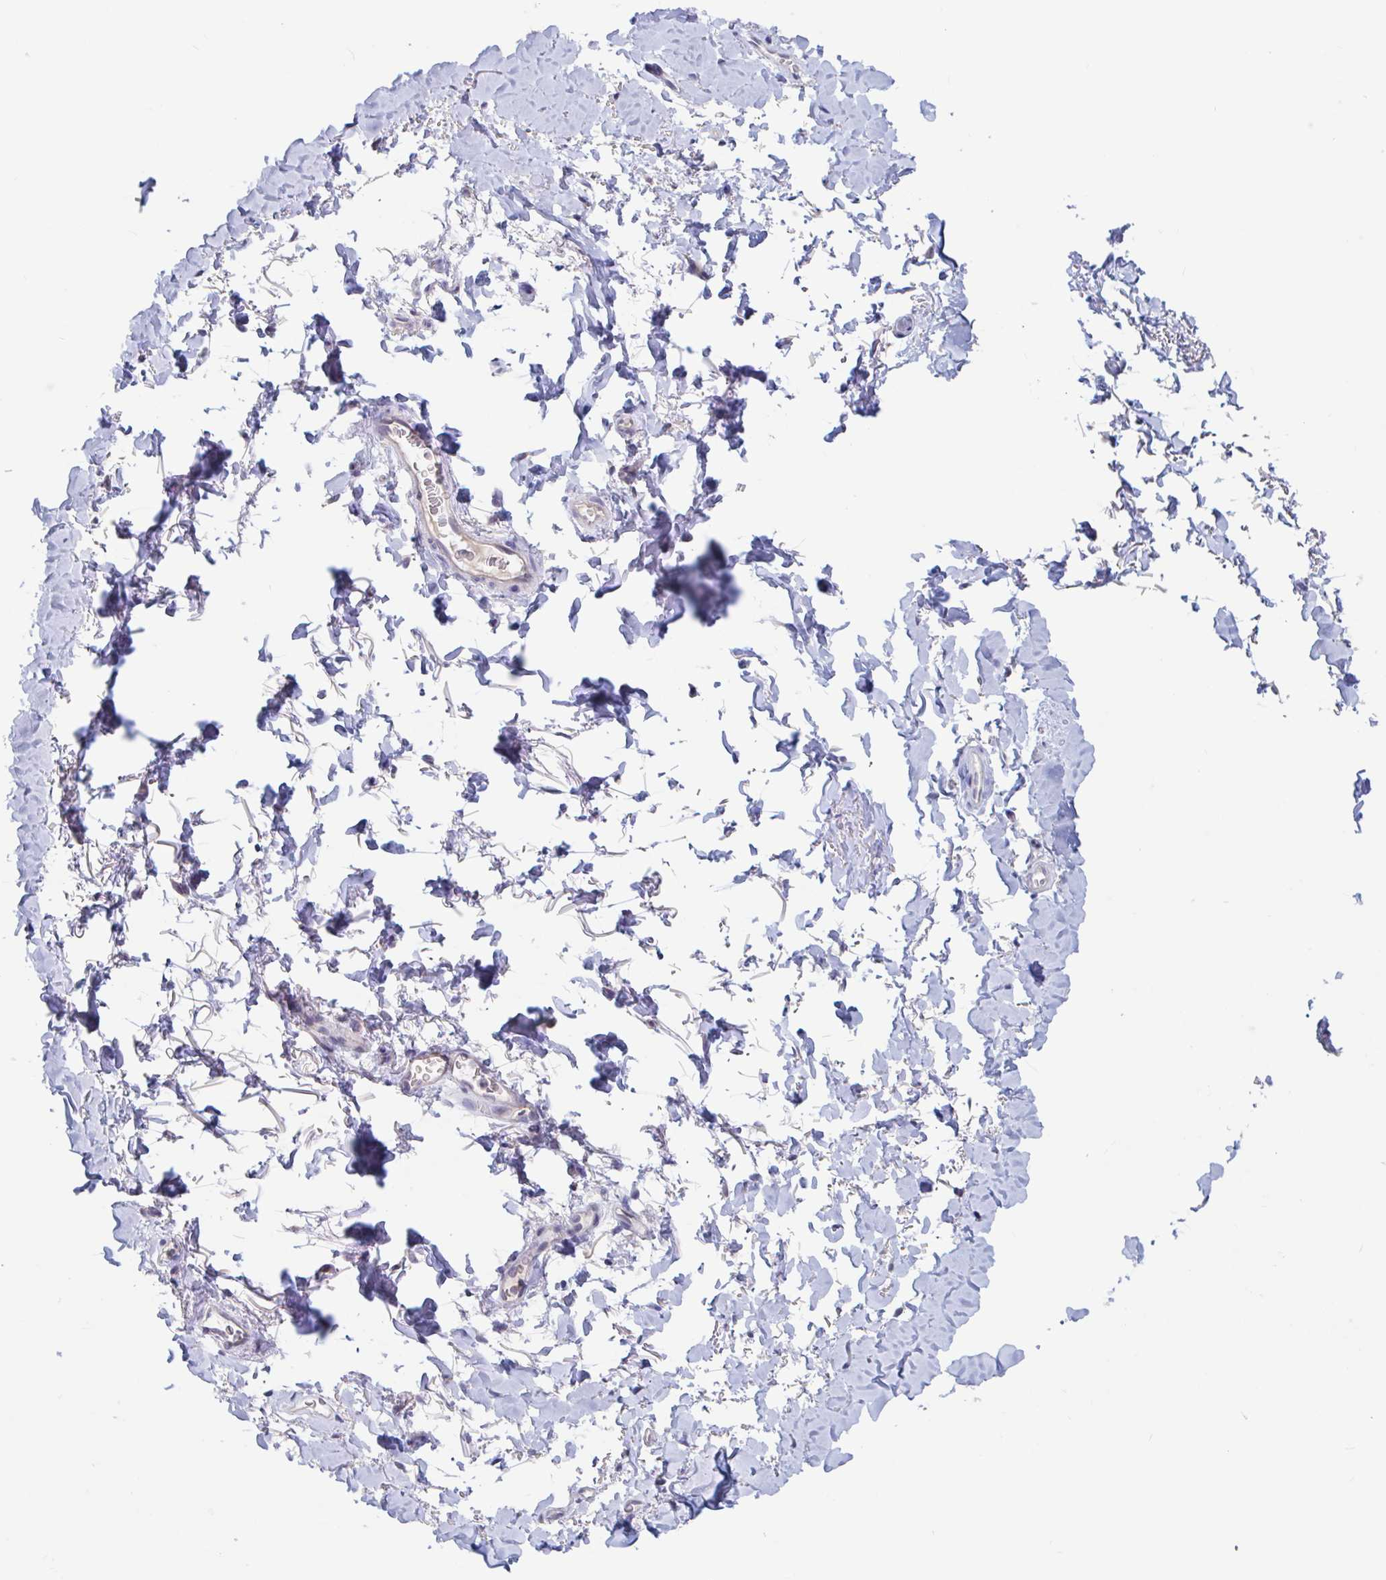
{"staining": {"intensity": "negative", "quantity": "none", "location": "none"}, "tissue": "adipose tissue", "cell_type": "Adipocytes", "image_type": "normal", "snomed": [{"axis": "morphology", "description": "Normal tissue, NOS"}, {"axis": "topography", "description": "Vulva"}, {"axis": "topography", "description": "Peripheral nerve tissue"}], "caption": "Immunohistochemistry (IHC) photomicrograph of normal human adipose tissue stained for a protein (brown), which reveals no positivity in adipocytes.", "gene": "UNKL", "patient": {"sex": "female", "age": 66}}